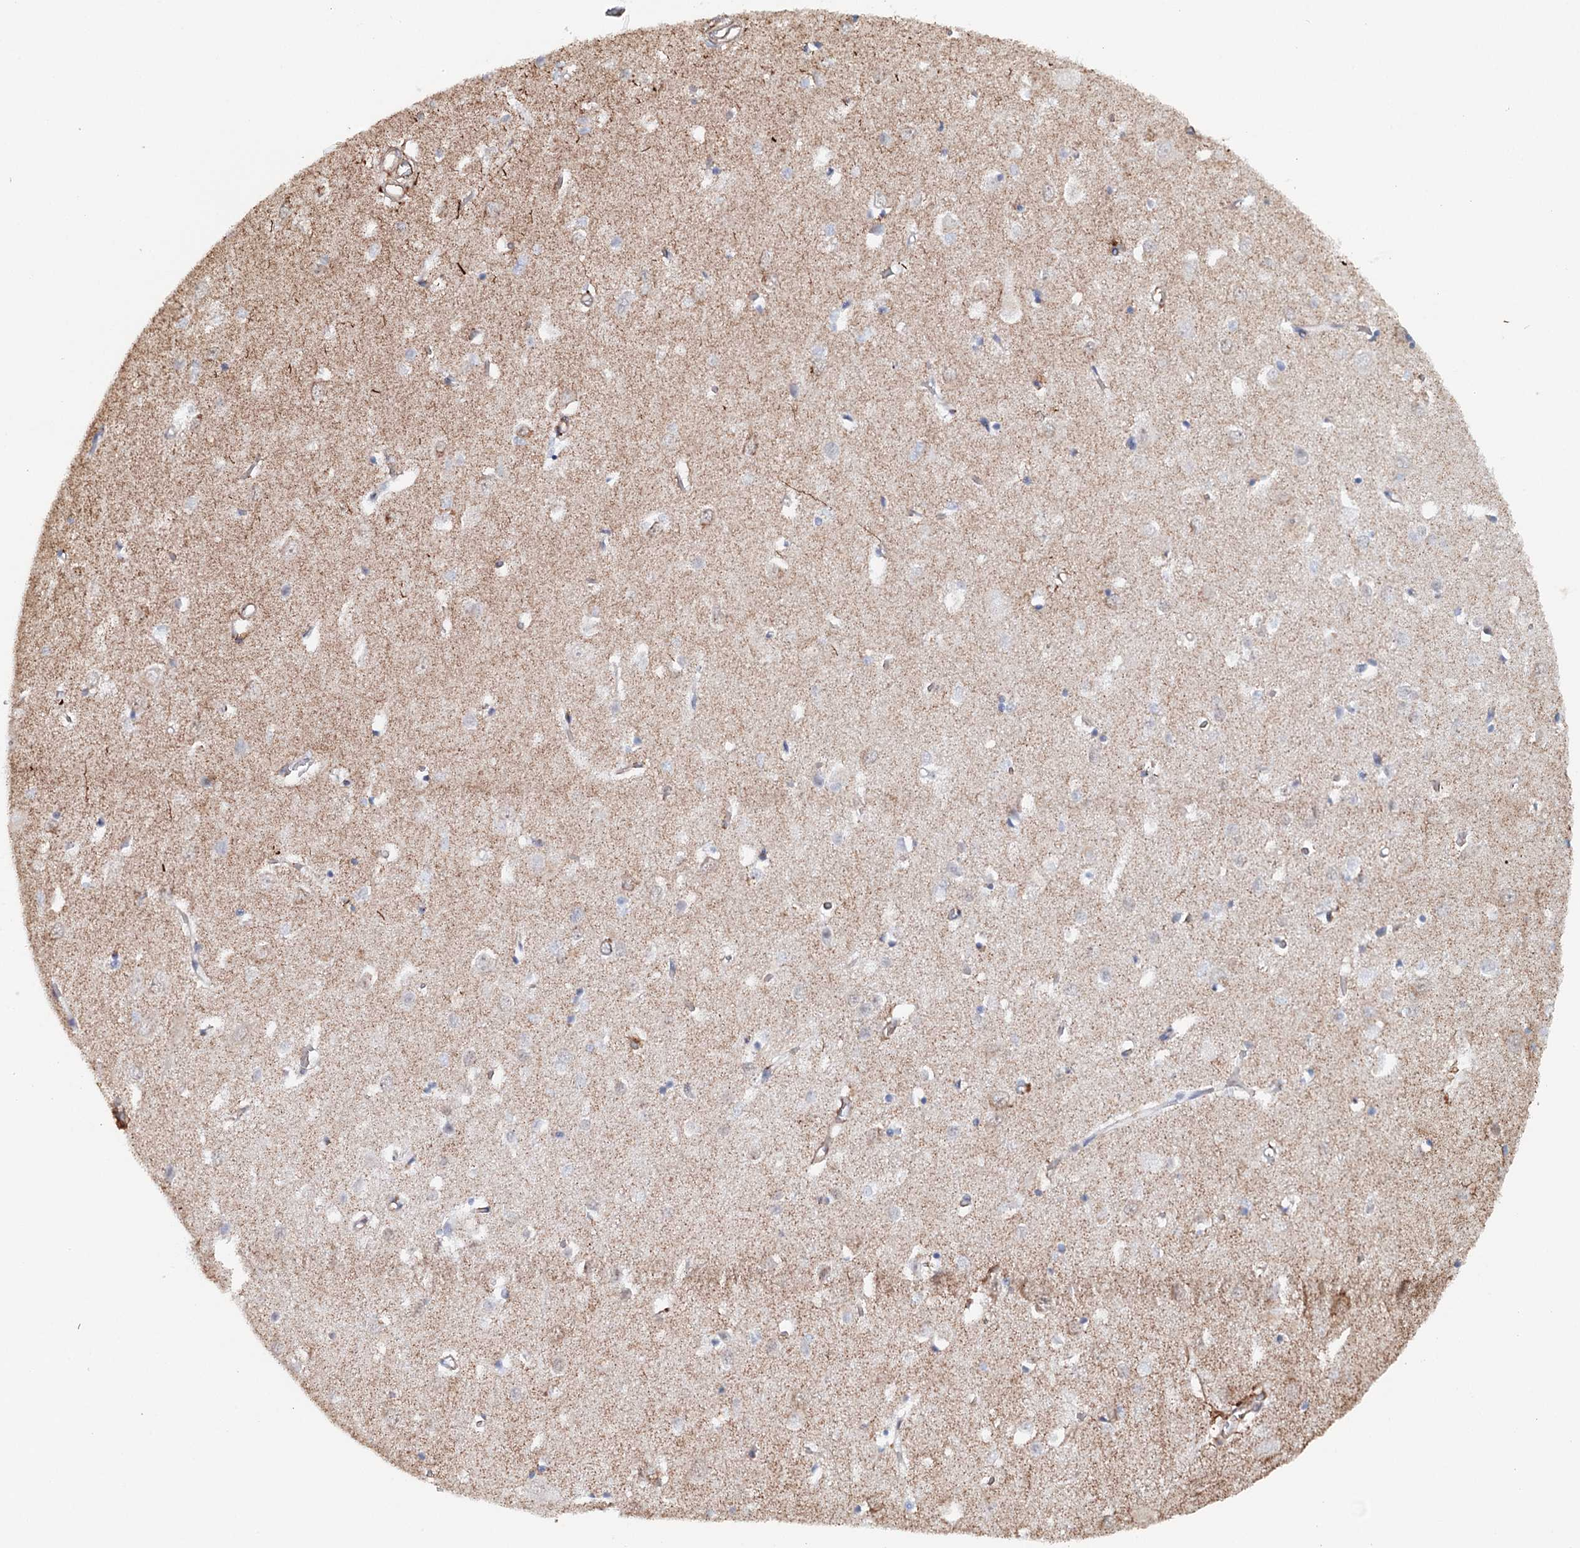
{"staining": {"intensity": "moderate", "quantity": ">75%", "location": "cytoplasmic/membranous"}, "tissue": "cerebral cortex", "cell_type": "Endothelial cells", "image_type": "normal", "snomed": [{"axis": "morphology", "description": "Normal tissue, NOS"}, {"axis": "topography", "description": "Cerebral cortex"}], "caption": "A medium amount of moderate cytoplasmic/membranous expression is seen in about >75% of endothelial cells in unremarkable cerebral cortex.", "gene": "SYNPO", "patient": {"sex": "female", "age": 64}}